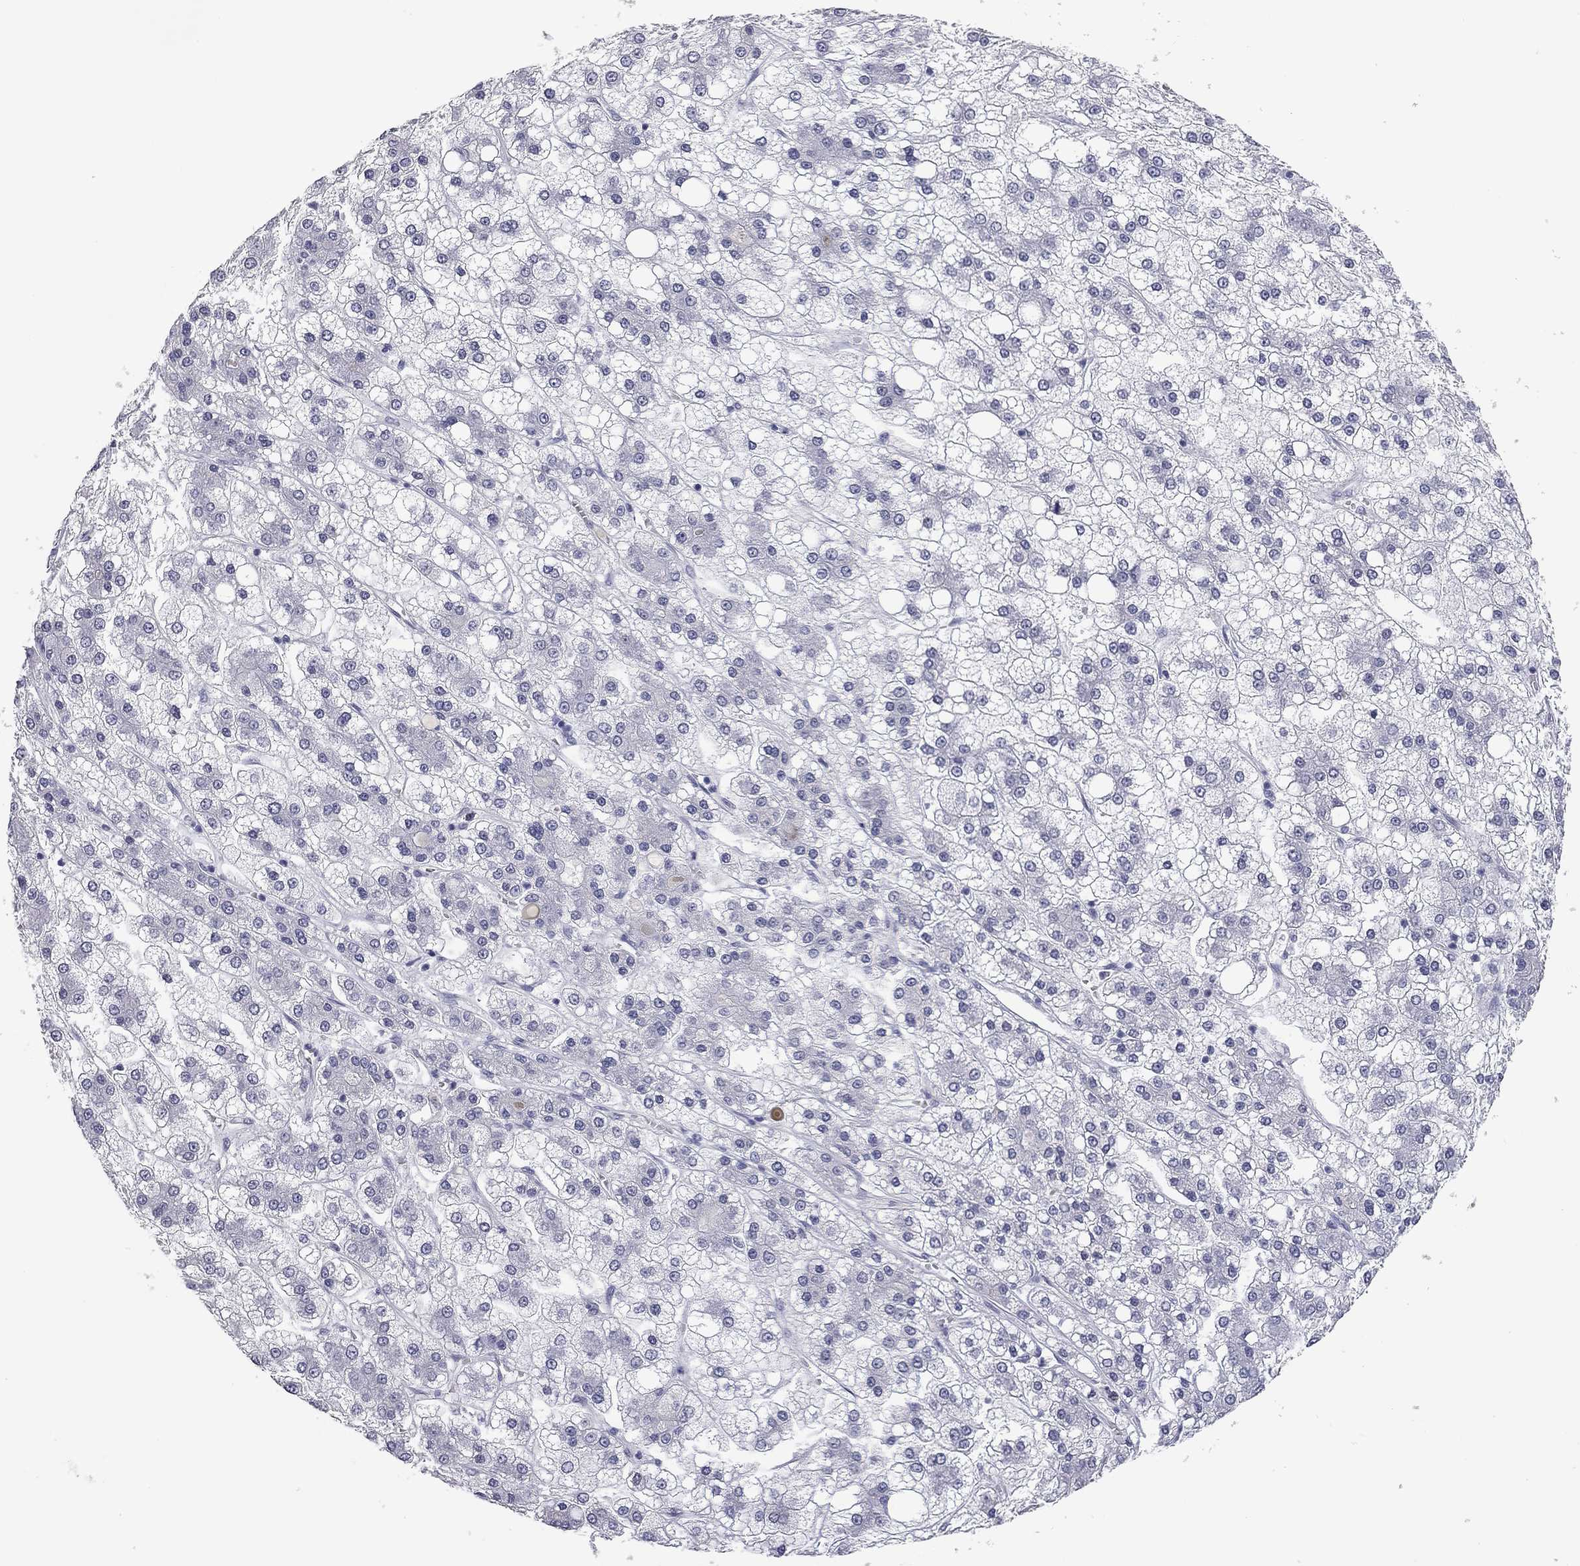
{"staining": {"intensity": "negative", "quantity": "none", "location": "none"}, "tissue": "liver cancer", "cell_type": "Tumor cells", "image_type": "cancer", "snomed": [{"axis": "morphology", "description": "Carcinoma, Hepatocellular, NOS"}, {"axis": "topography", "description": "Liver"}], "caption": "IHC histopathology image of liver cancer stained for a protein (brown), which demonstrates no staining in tumor cells.", "gene": "AK8", "patient": {"sex": "male", "age": 73}}